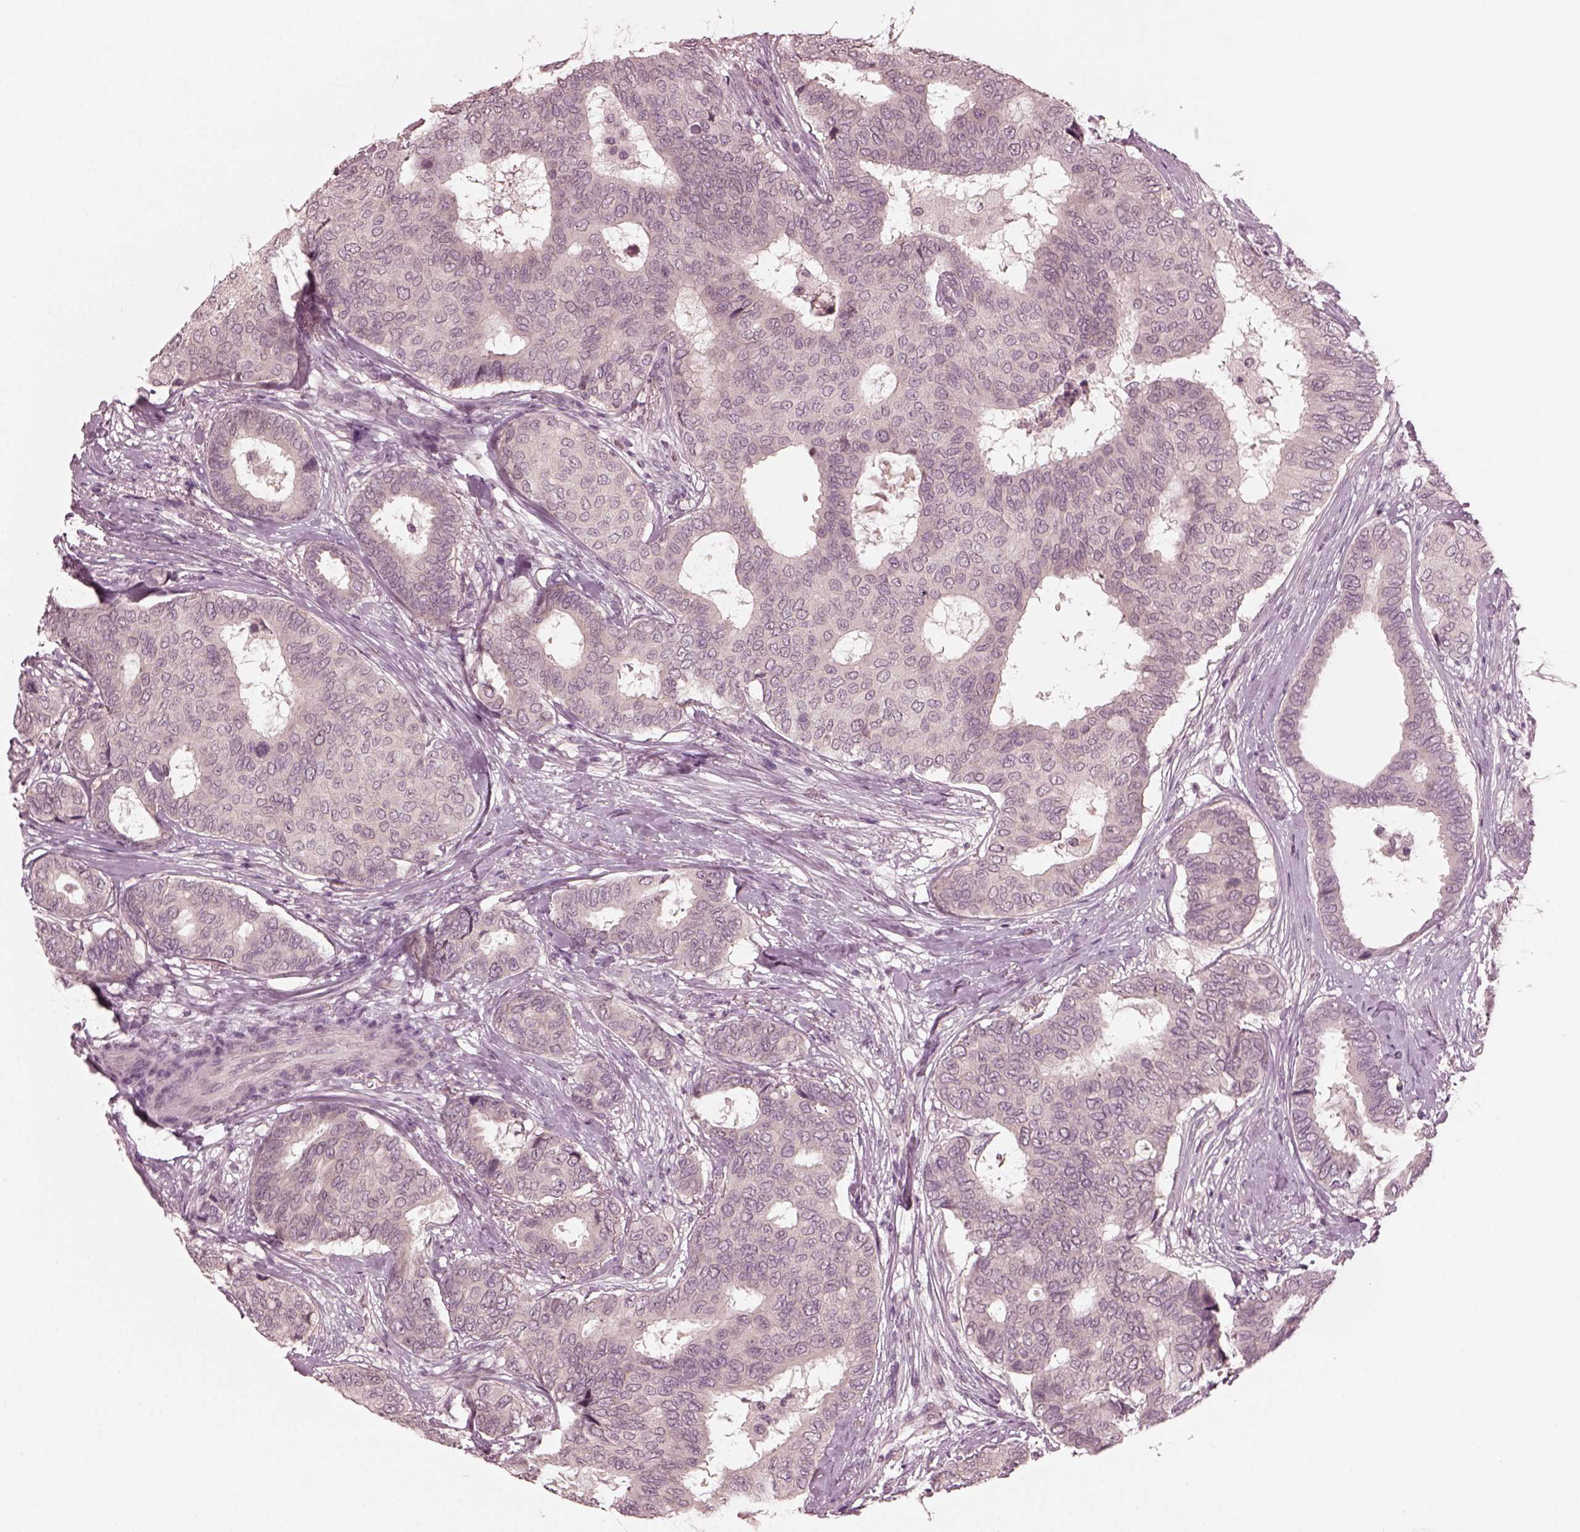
{"staining": {"intensity": "negative", "quantity": "none", "location": "none"}, "tissue": "breast cancer", "cell_type": "Tumor cells", "image_type": "cancer", "snomed": [{"axis": "morphology", "description": "Duct carcinoma"}, {"axis": "topography", "description": "Breast"}], "caption": "Protein analysis of breast infiltrating ductal carcinoma reveals no significant expression in tumor cells.", "gene": "RGS7", "patient": {"sex": "female", "age": 75}}